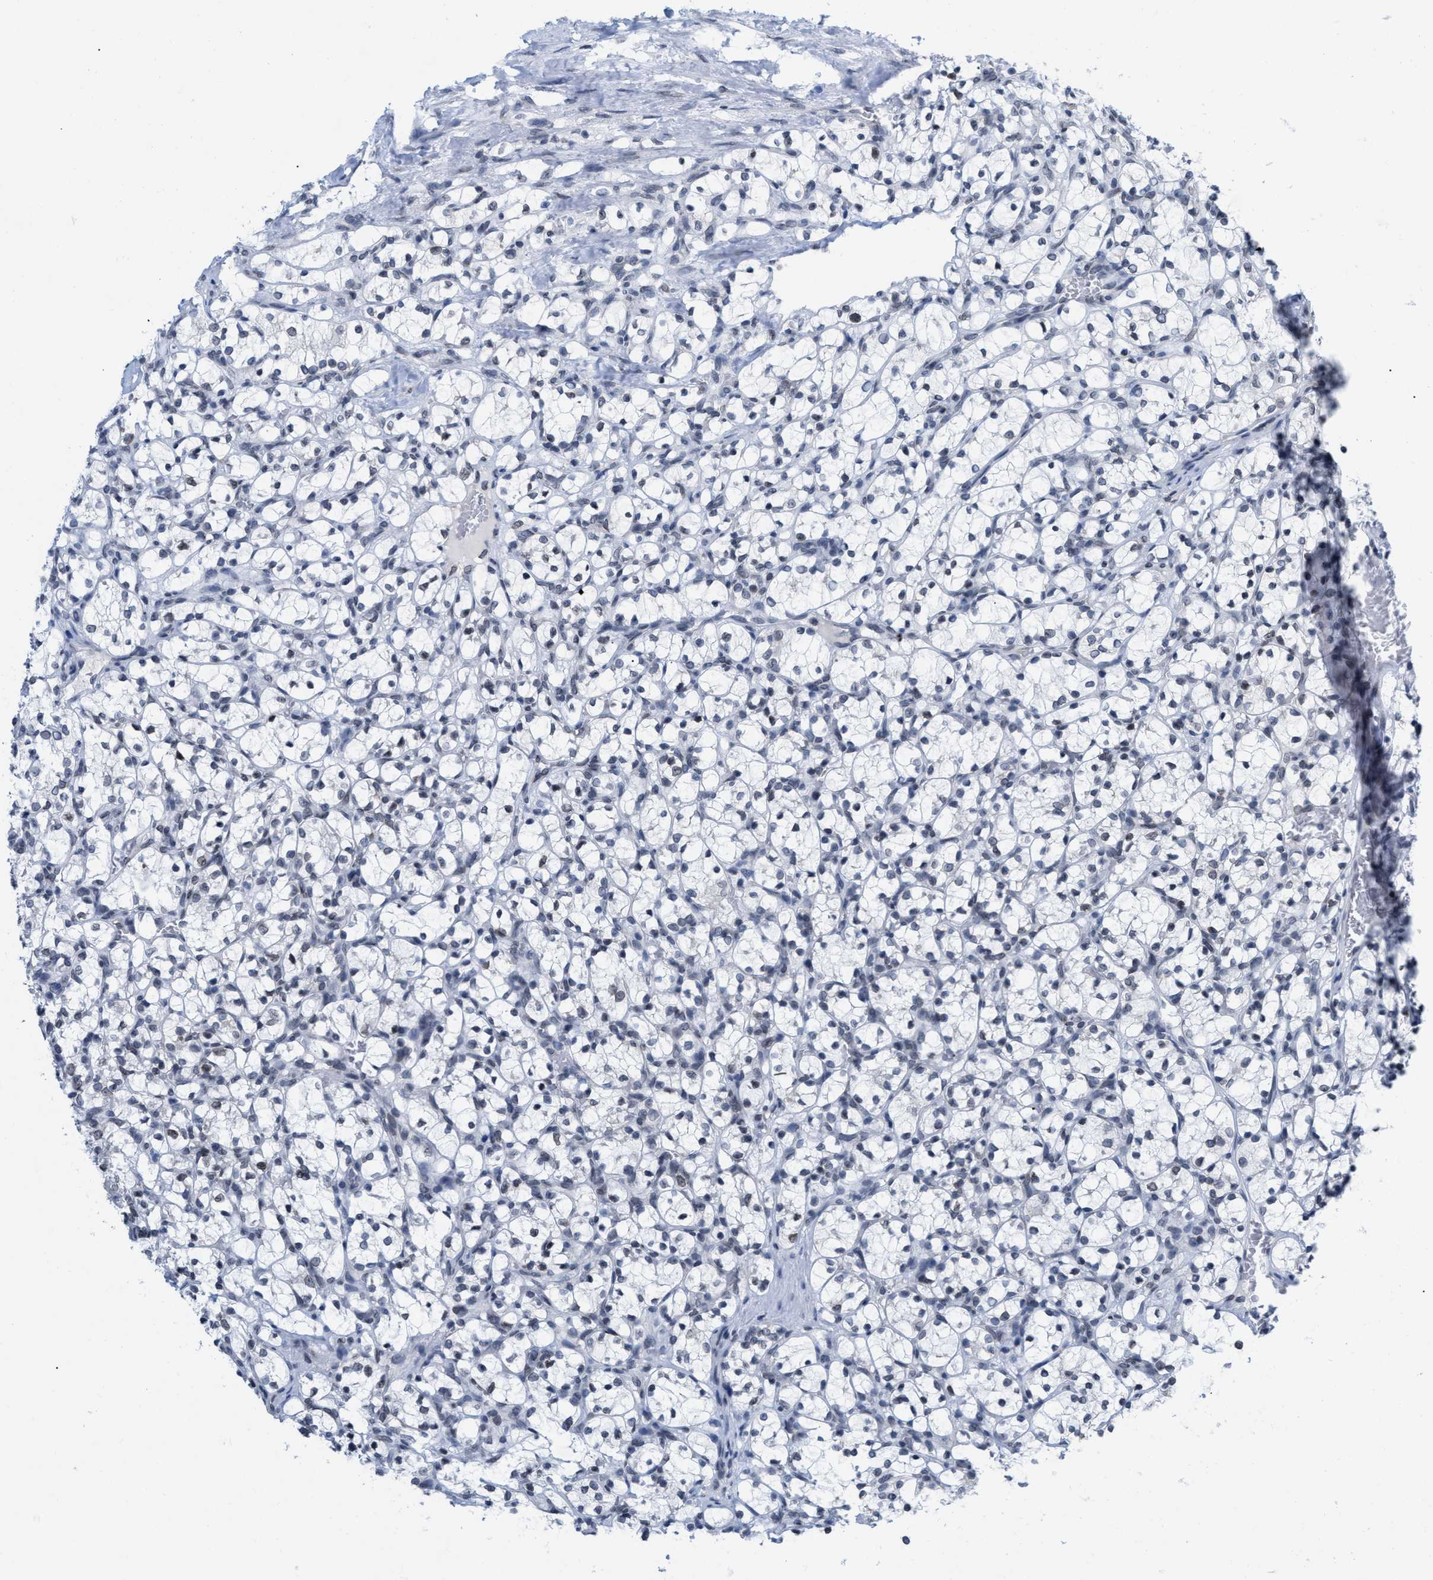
{"staining": {"intensity": "negative", "quantity": "none", "location": "none"}, "tissue": "renal cancer", "cell_type": "Tumor cells", "image_type": "cancer", "snomed": [{"axis": "morphology", "description": "Adenocarcinoma, NOS"}, {"axis": "topography", "description": "Kidney"}], "caption": "Tumor cells are negative for brown protein staining in renal adenocarcinoma. Brightfield microscopy of IHC stained with DAB (3,3'-diaminobenzidine) (brown) and hematoxylin (blue), captured at high magnification.", "gene": "TPR", "patient": {"sex": "female", "age": 69}}